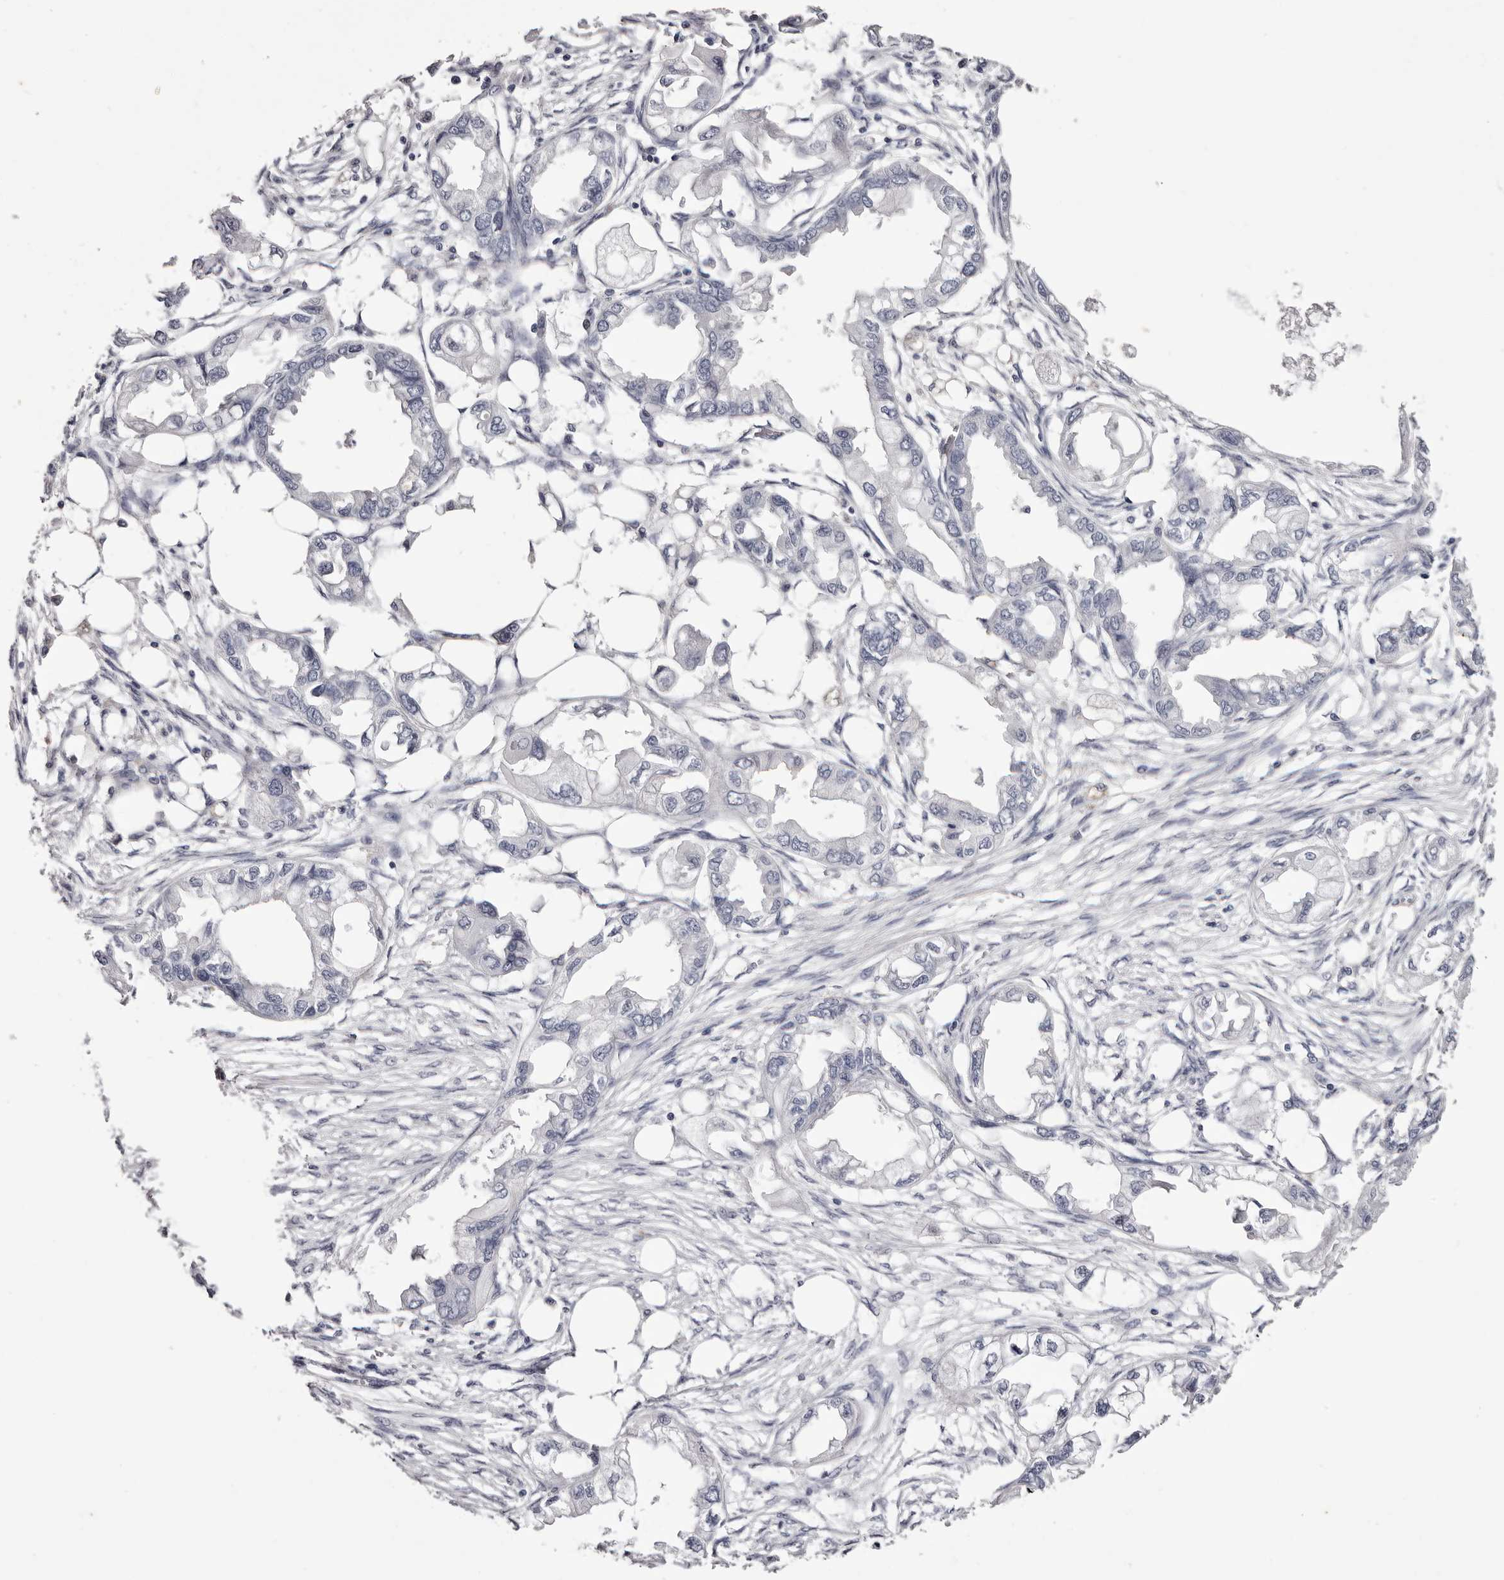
{"staining": {"intensity": "negative", "quantity": "none", "location": "none"}, "tissue": "endometrial cancer", "cell_type": "Tumor cells", "image_type": "cancer", "snomed": [{"axis": "morphology", "description": "Adenocarcinoma, NOS"}, {"axis": "morphology", "description": "Adenocarcinoma, metastatic, NOS"}, {"axis": "topography", "description": "Adipose tissue"}, {"axis": "topography", "description": "Endometrium"}], "caption": "IHC of endometrial cancer reveals no expression in tumor cells.", "gene": "CA6", "patient": {"sex": "female", "age": 67}}